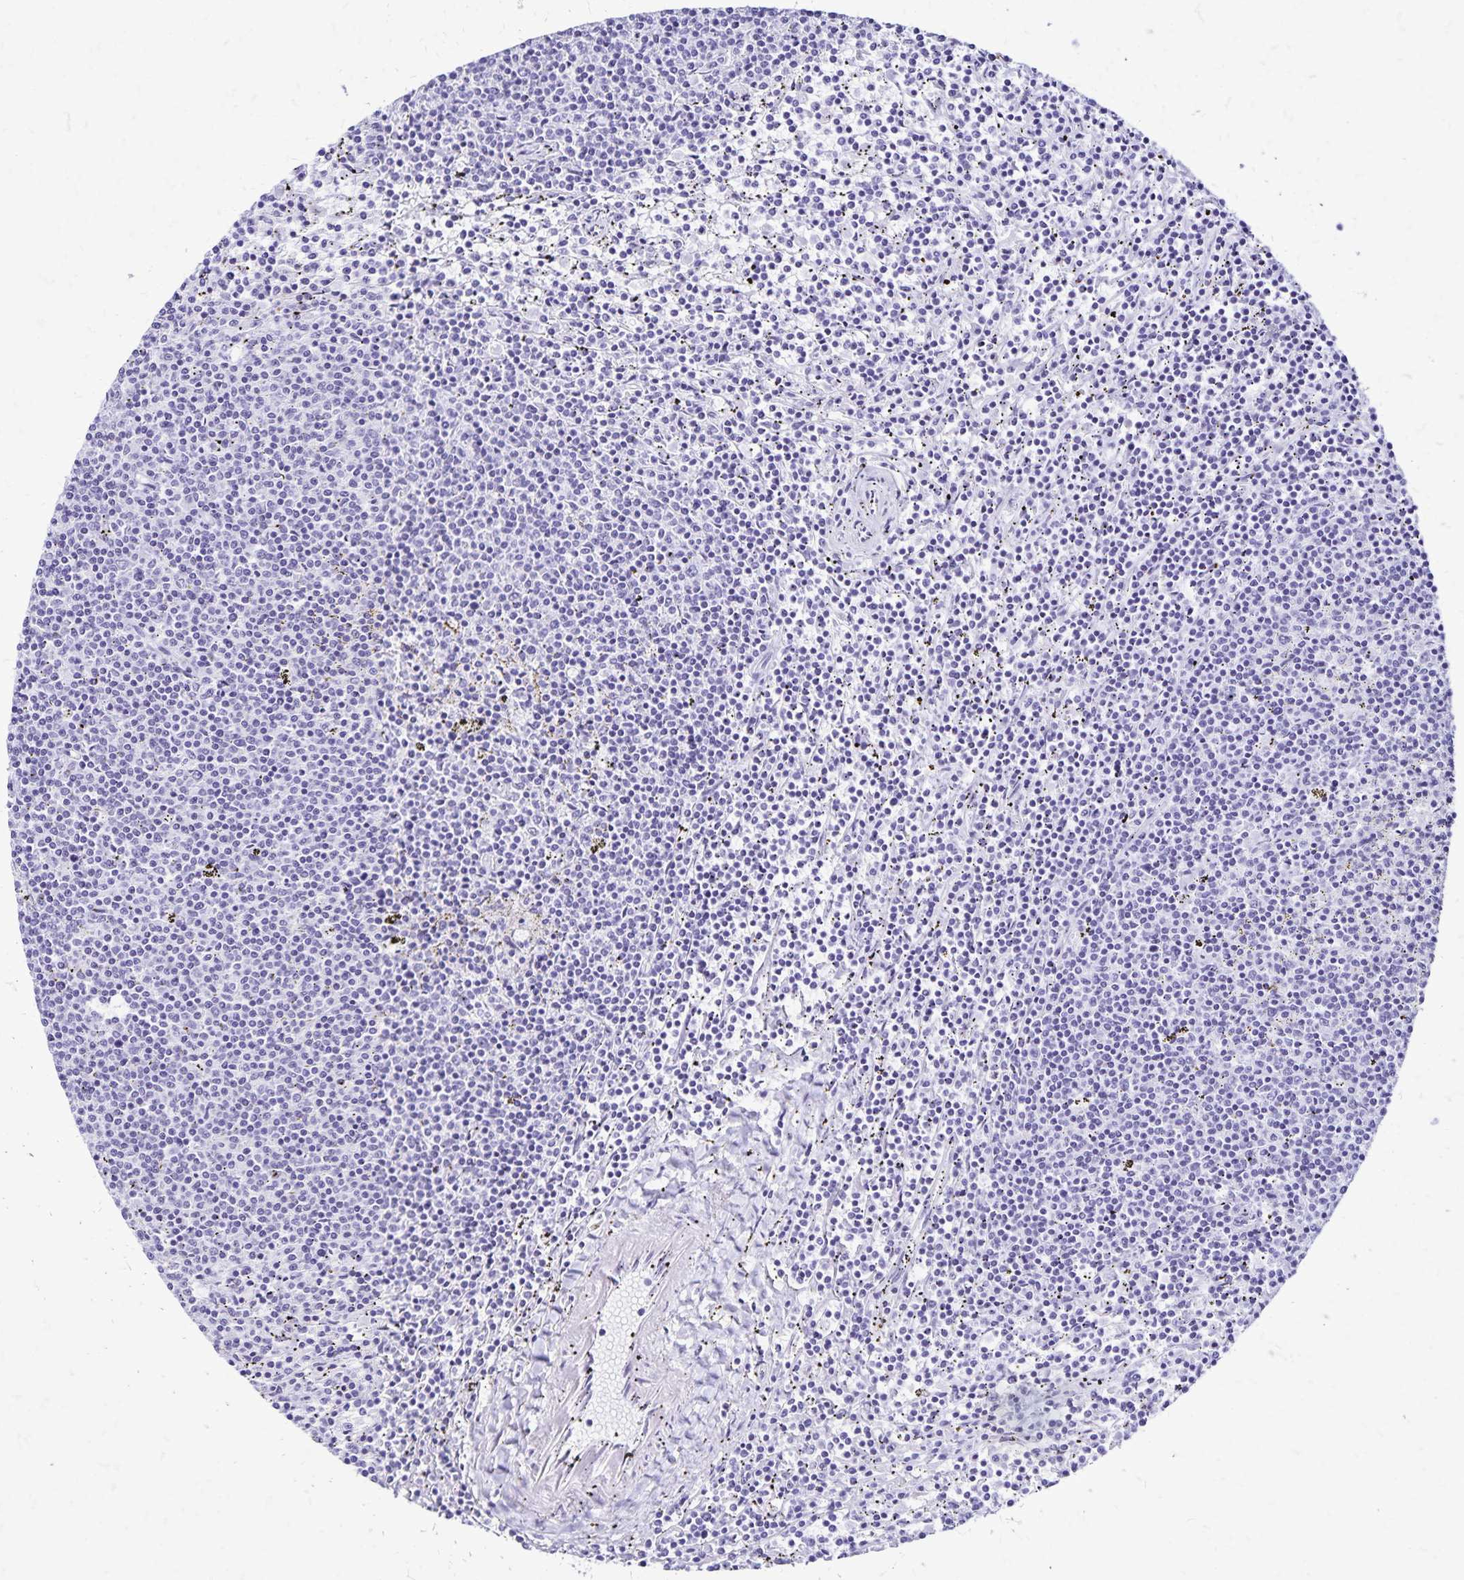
{"staining": {"intensity": "negative", "quantity": "none", "location": "none"}, "tissue": "lymphoma", "cell_type": "Tumor cells", "image_type": "cancer", "snomed": [{"axis": "morphology", "description": "Malignant lymphoma, non-Hodgkin's type, Low grade"}, {"axis": "topography", "description": "Spleen"}], "caption": "Protein analysis of lymphoma reveals no significant expression in tumor cells.", "gene": "LIN28B", "patient": {"sex": "female", "age": 50}}